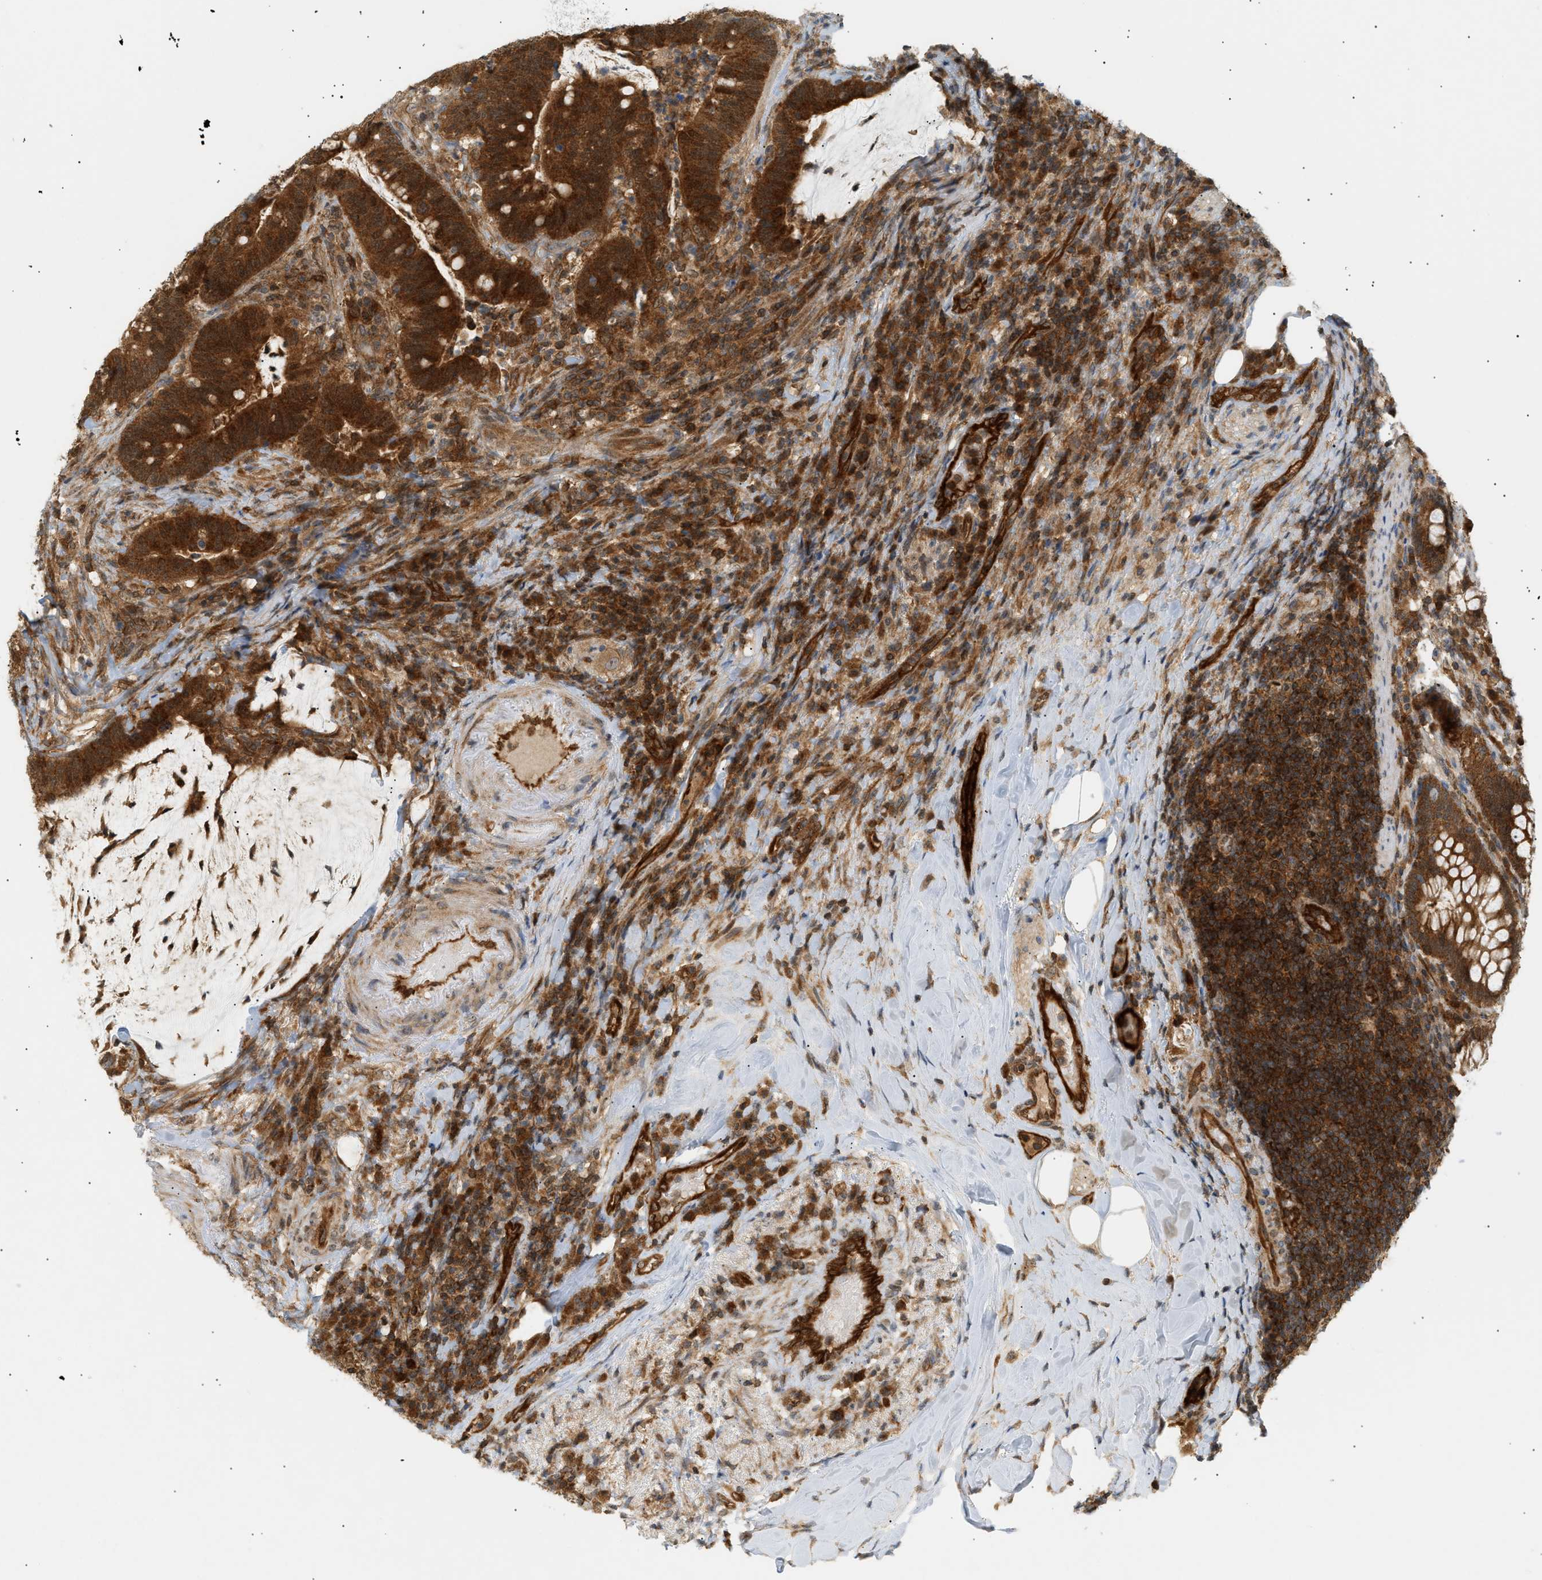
{"staining": {"intensity": "strong", "quantity": ">75%", "location": "cytoplasmic/membranous"}, "tissue": "colorectal cancer", "cell_type": "Tumor cells", "image_type": "cancer", "snomed": [{"axis": "morphology", "description": "Normal tissue, NOS"}, {"axis": "morphology", "description": "Adenocarcinoma, NOS"}, {"axis": "topography", "description": "Colon"}], "caption": "Colorectal cancer was stained to show a protein in brown. There is high levels of strong cytoplasmic/membranous expression in about >75% of tumor cells.", "gene": "SHC1", "patient": {"sex": "female", "age": 66}}